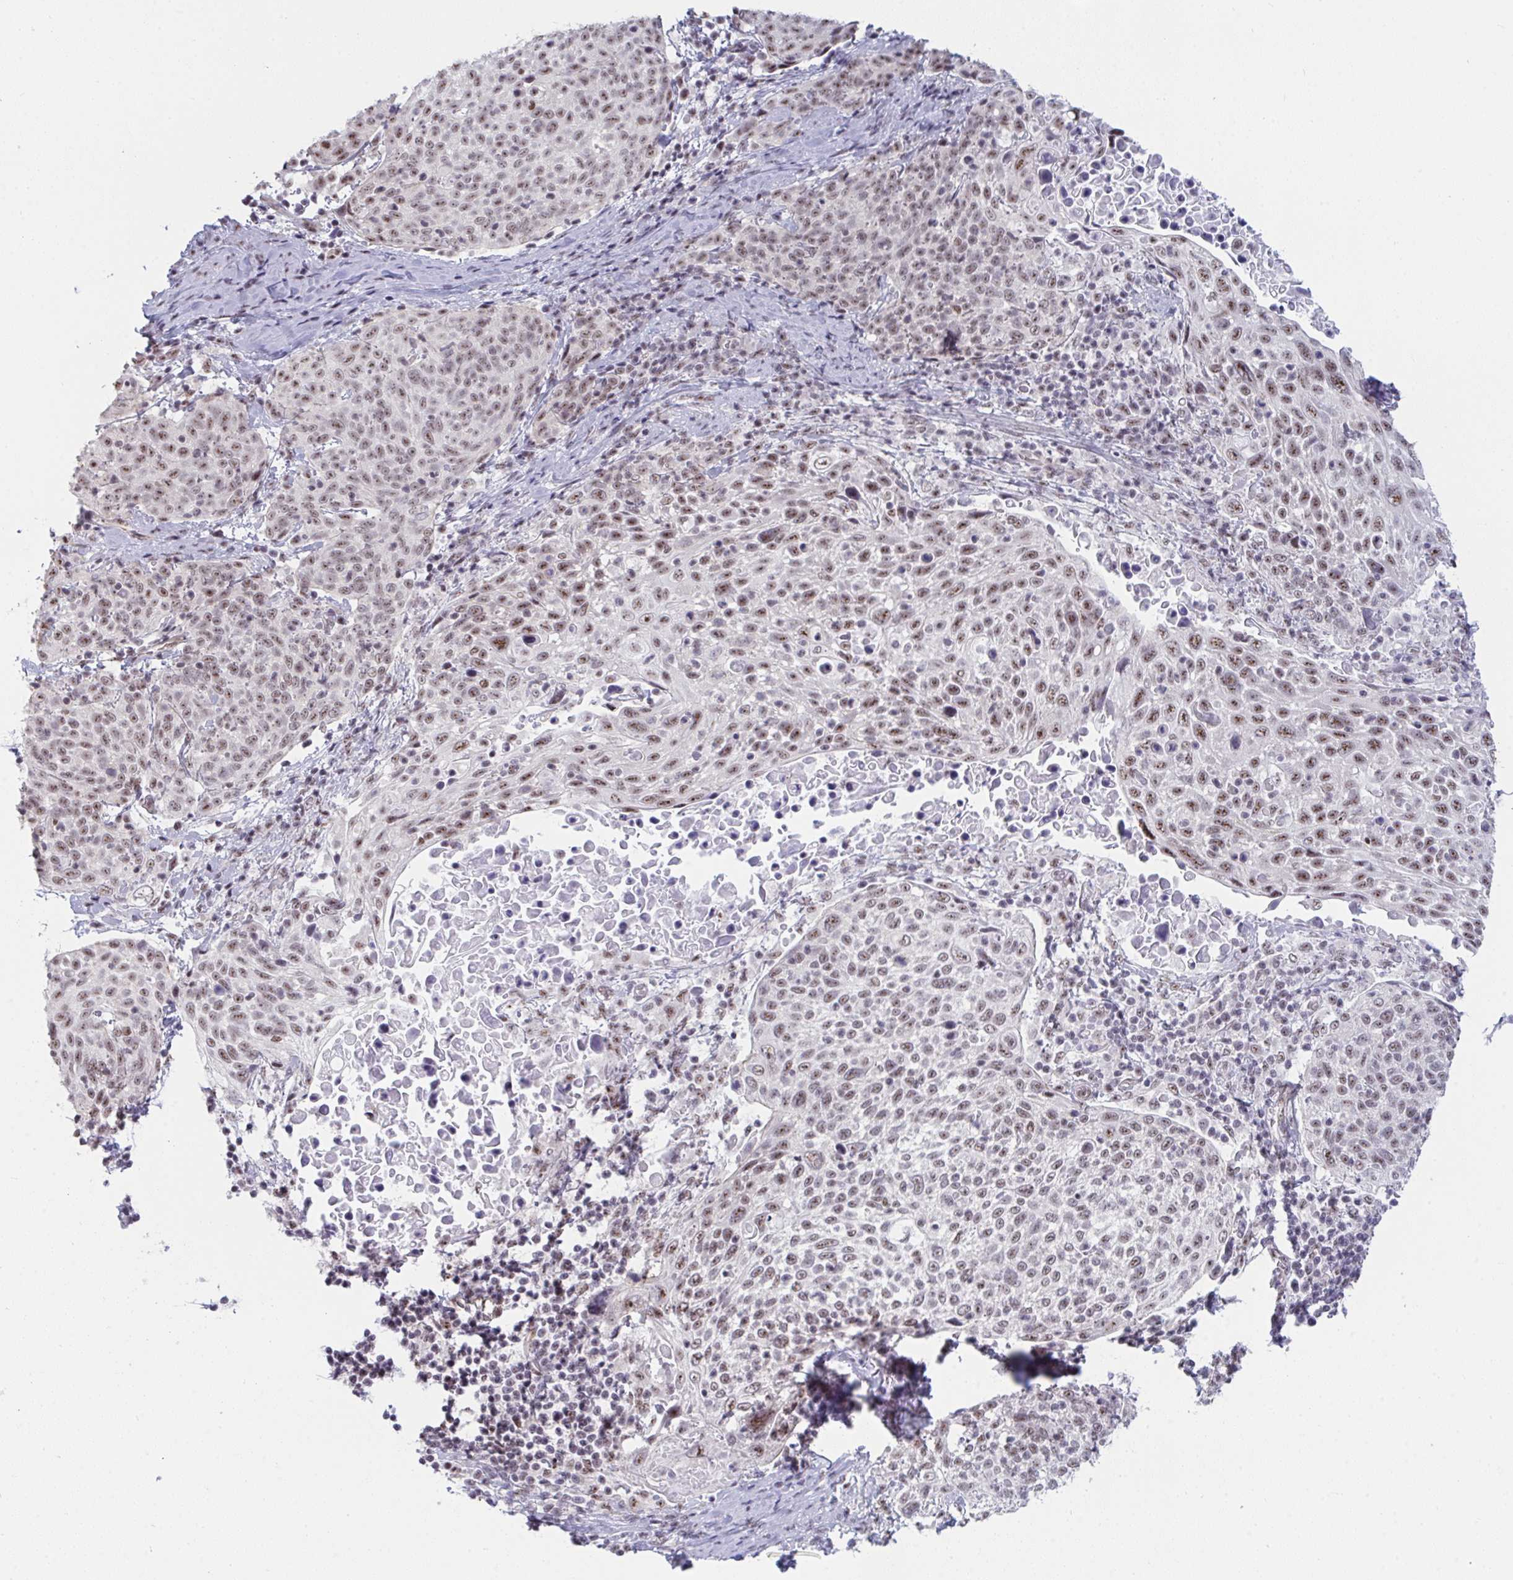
{"staining": {"intensity": "moderate", "quantity": "25%-75%", "location": "nuclear"}, "tissue": "cervical cancer", "cell_type": "Tumor cells", "image_type": "cancer", "snomed": [{"axis": "morphology", "description": "Squamous cell carcinoma, NOS"}, {"axis": "topography", "description": "Cervix"}], "caption": "A medium amount of moderate nuclear staining is identified in about 25%-75% of tumor cells in squamous cell carcinoma (cervical) tissue. The staining is performed using DAB (3,3'-diaminobenzidine) brown chromogen to label protein expression. The nuclei are counter-stained blue using hematoxylin.", "gene": "PRR14", "patient": {"sex": "female", "age": 61}}